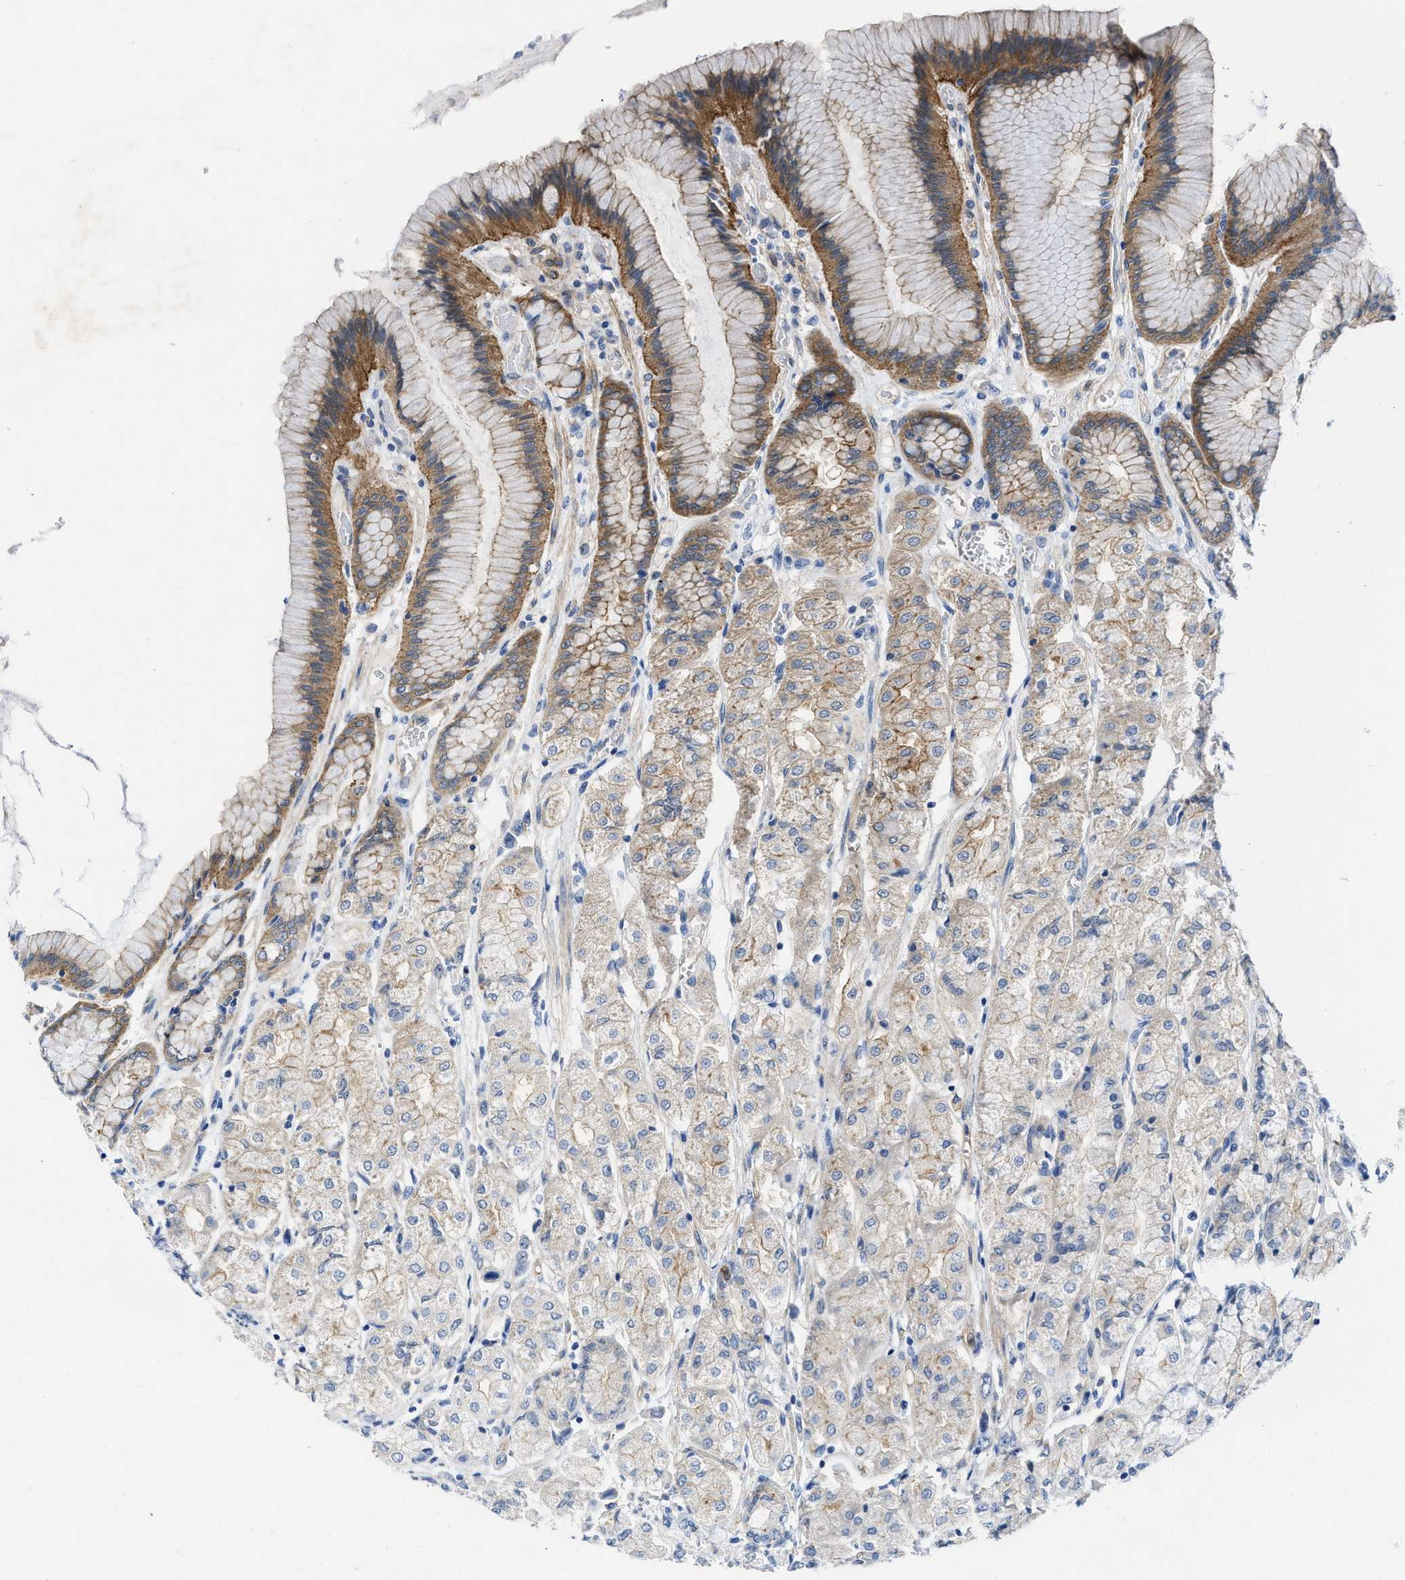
{"staining": {"intensity": "moderate", "quantity": "25%-75%", "location": "cytoplasmic/membranous"}, "tissue": "stomach", "cell_type": "Glandular cells", "image_type": "normal", "snomed": [{"axis": "morphology", "description": "Normal tissue, NOS"}, {"axis": "morphology", "description": "Adenocarcinoma, NOS"}, {"axis": "topography", "description": "Stomach"}, {"axis": "topography", "description": "Stomach, lower"}], "caption": "The micrograph displays immunohistochemical staining of unremarkable stomach. There is moderate cytoplasmic/membranous staining is appreciated in about 25%-75% of glandular cells.", "gene": "PDLIM5", "patient": {"sex": "female", "age": 65}}